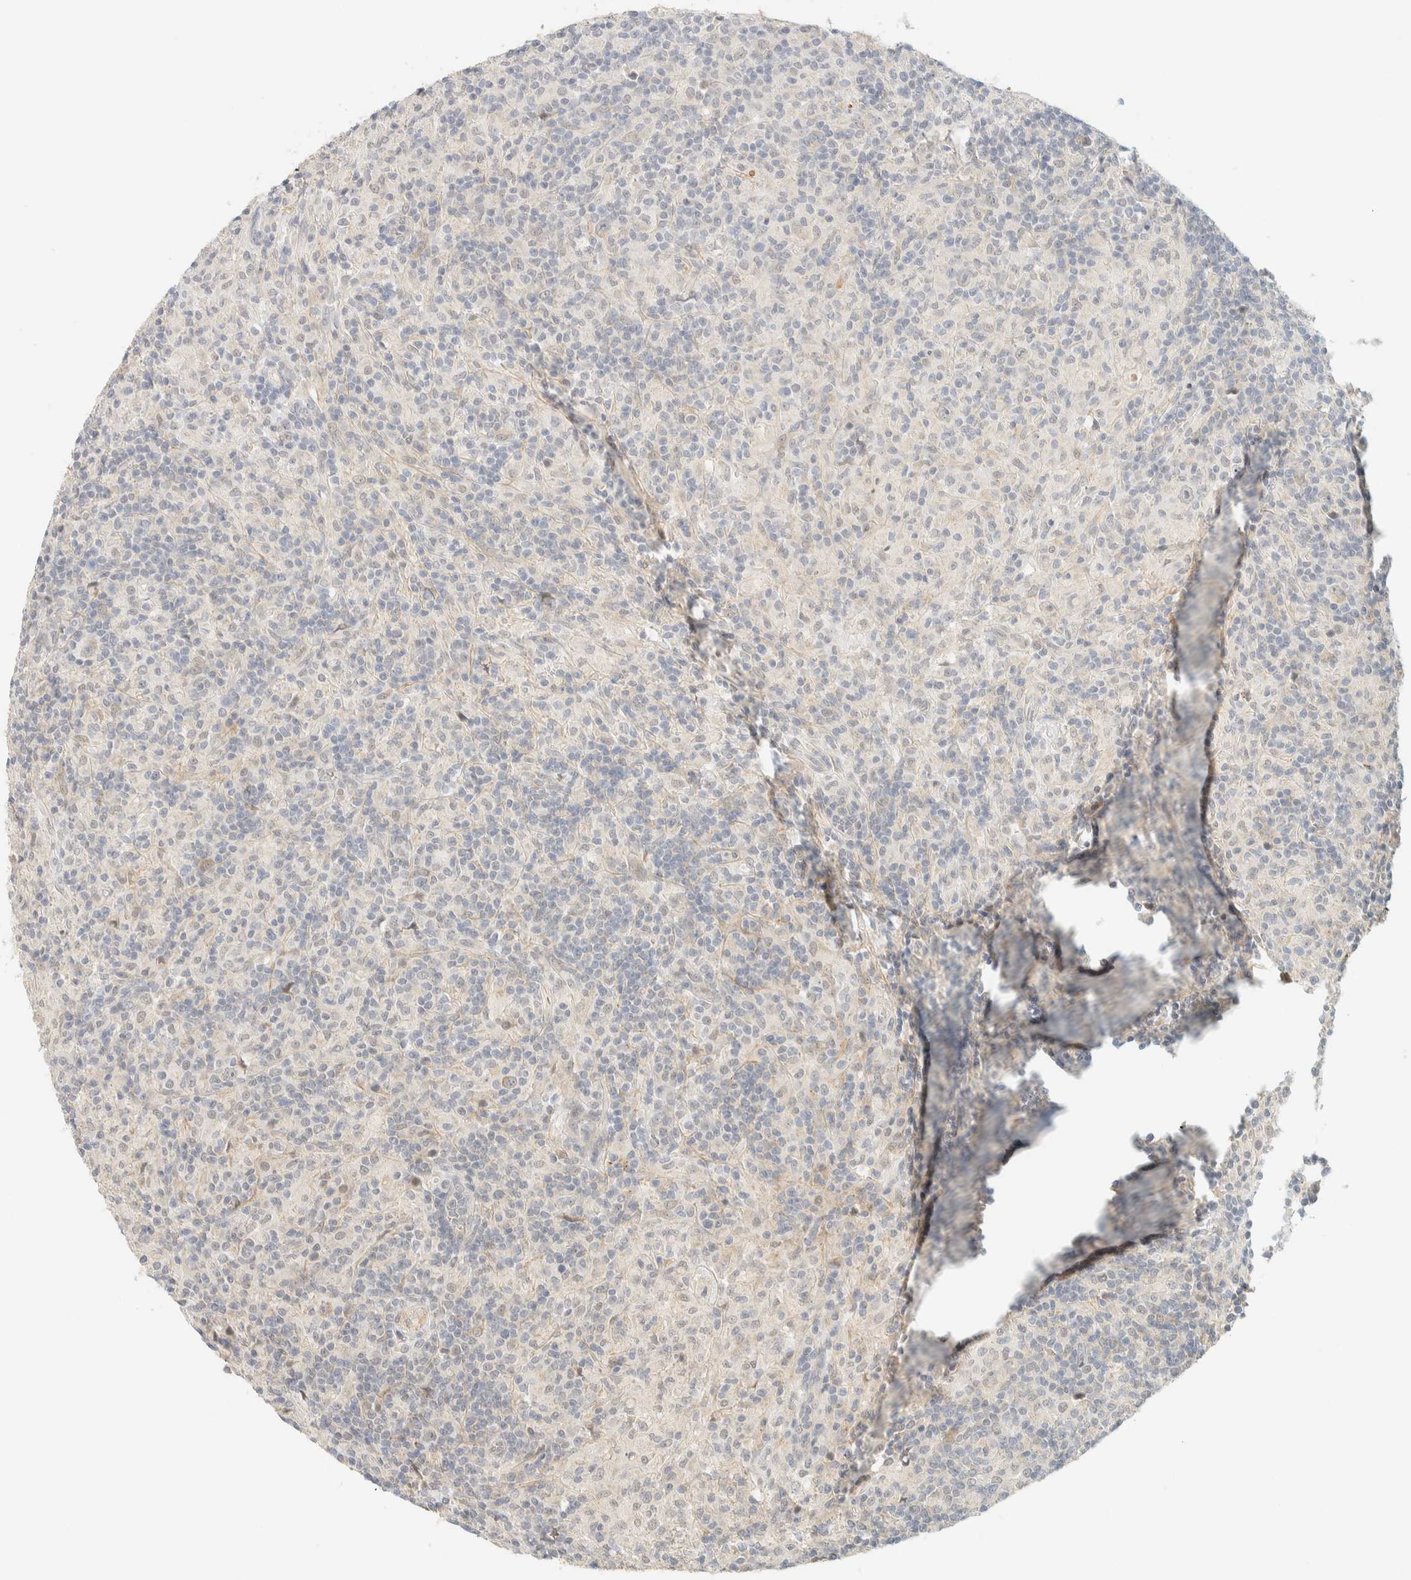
{"staining": {"intensity": "negative", "quantity": "none", "location": "none"}, "tissue": "lymphoma", "cell_type": "Tumor cells", "image_type": "cancer", "snomed": [{"axis": "morphology", "description": "Hodgkin's disease, NOS"}, {"axis": "topography", "description": "Lymph node"}], "caption": "High power microscopy histopathology image of an IHC photomicrograph of lymphoma, revealing no significant positivity in tumor cells.", "gene": "TNK1", "patient": {"sex": "male", "age": 70}}